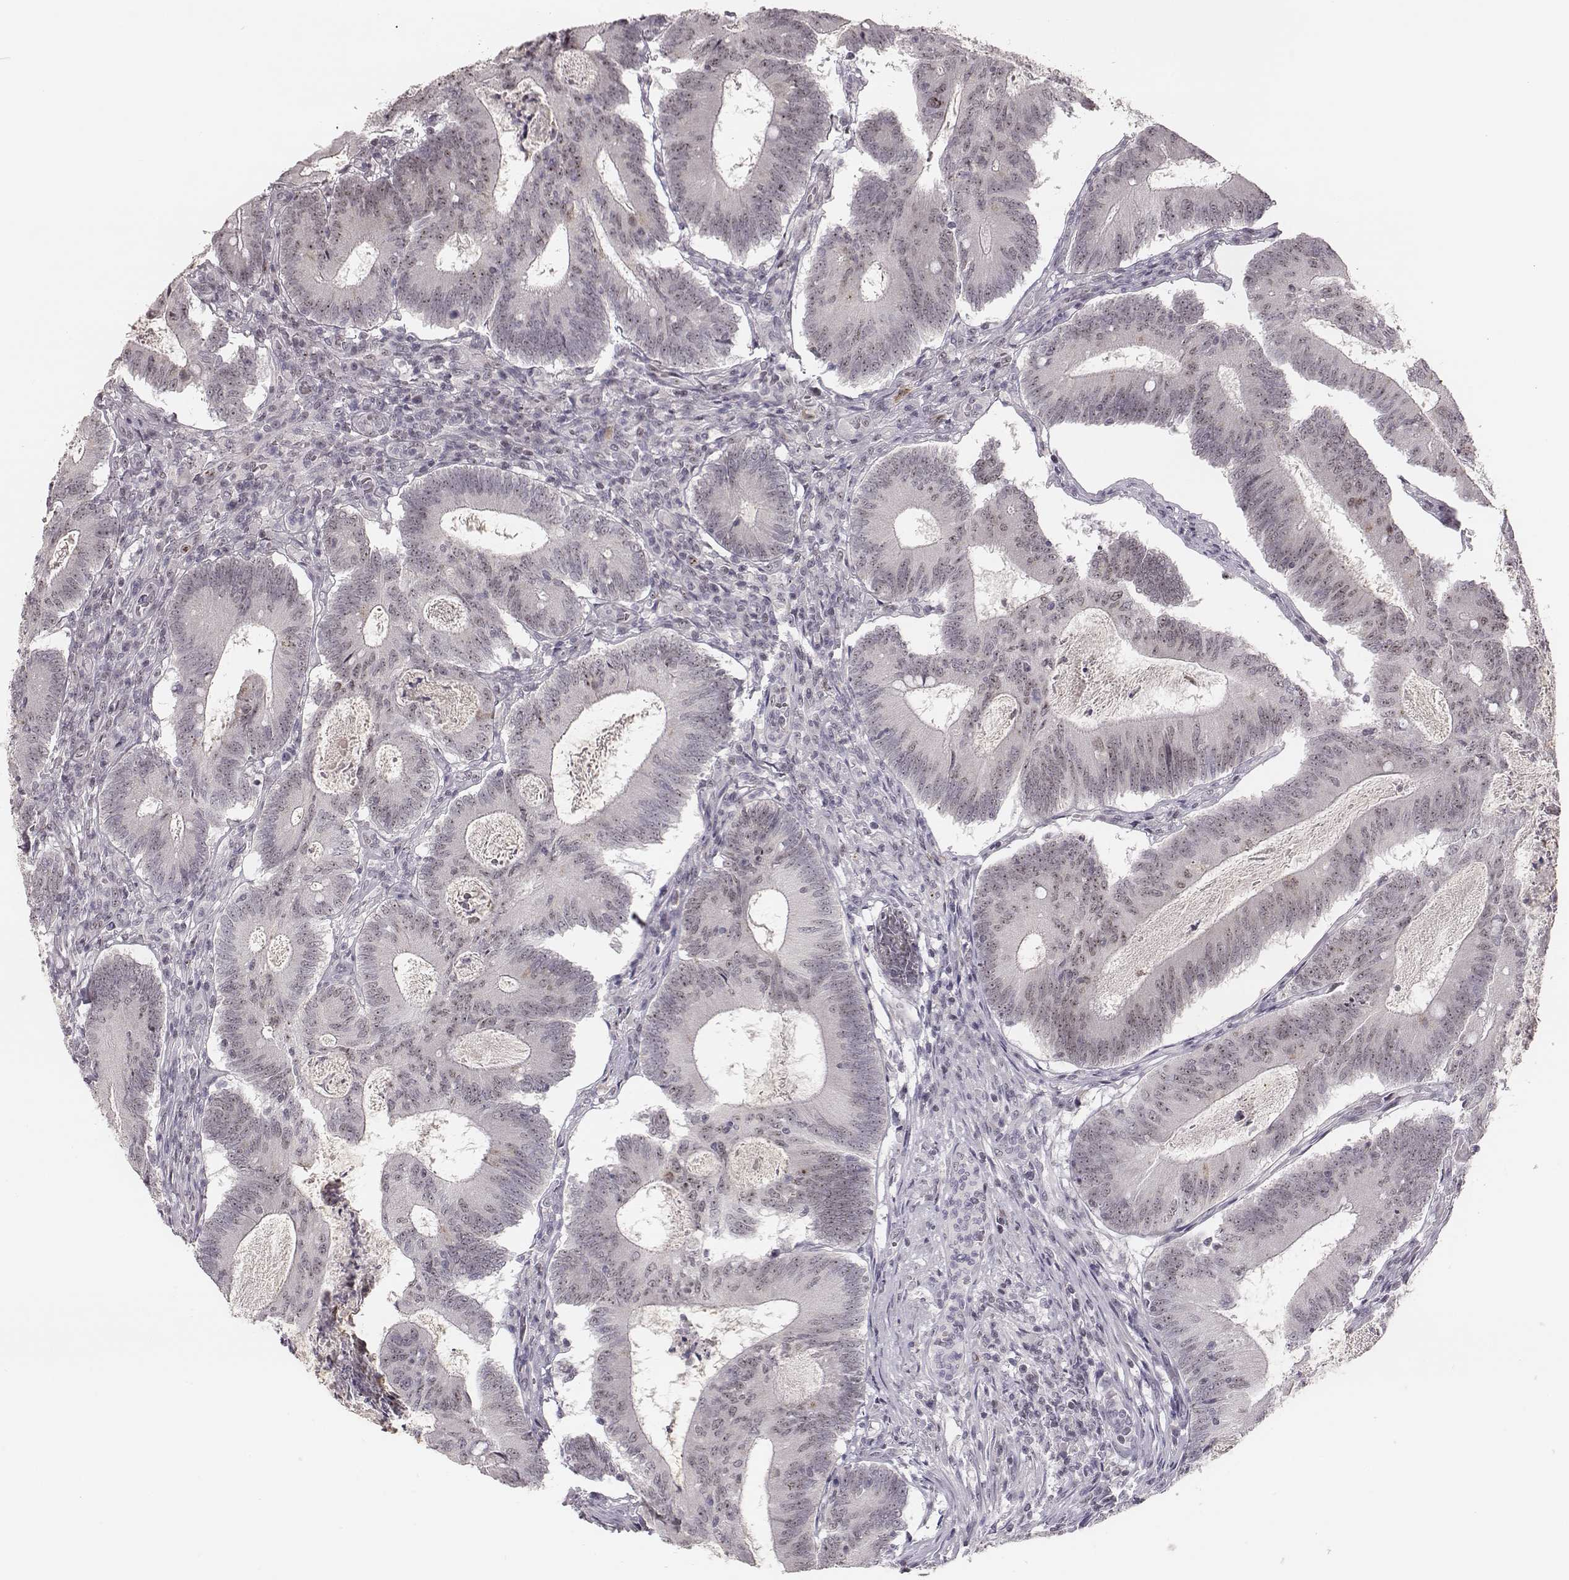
{"staining": {"intensity": "moderate", "quantity": "25%-75%", "location": "nuclear"}, "tissue": "colorectal cancer", "cell_type": "Tumor cells", "image_type": "cancer", "snomed": [{"axis": "morphology", "description": "Adenocarcinoma, NOS"}, {"axis": "topography", "description": "Colon"}], "caption": "IHC of colorectal adenocarcinoma shows medium levels of moderate nuclear expression in approximately 25%-75% of tumor cells.", "gene": "NIFK", "patient": {"sex": "female", "age": 70}}